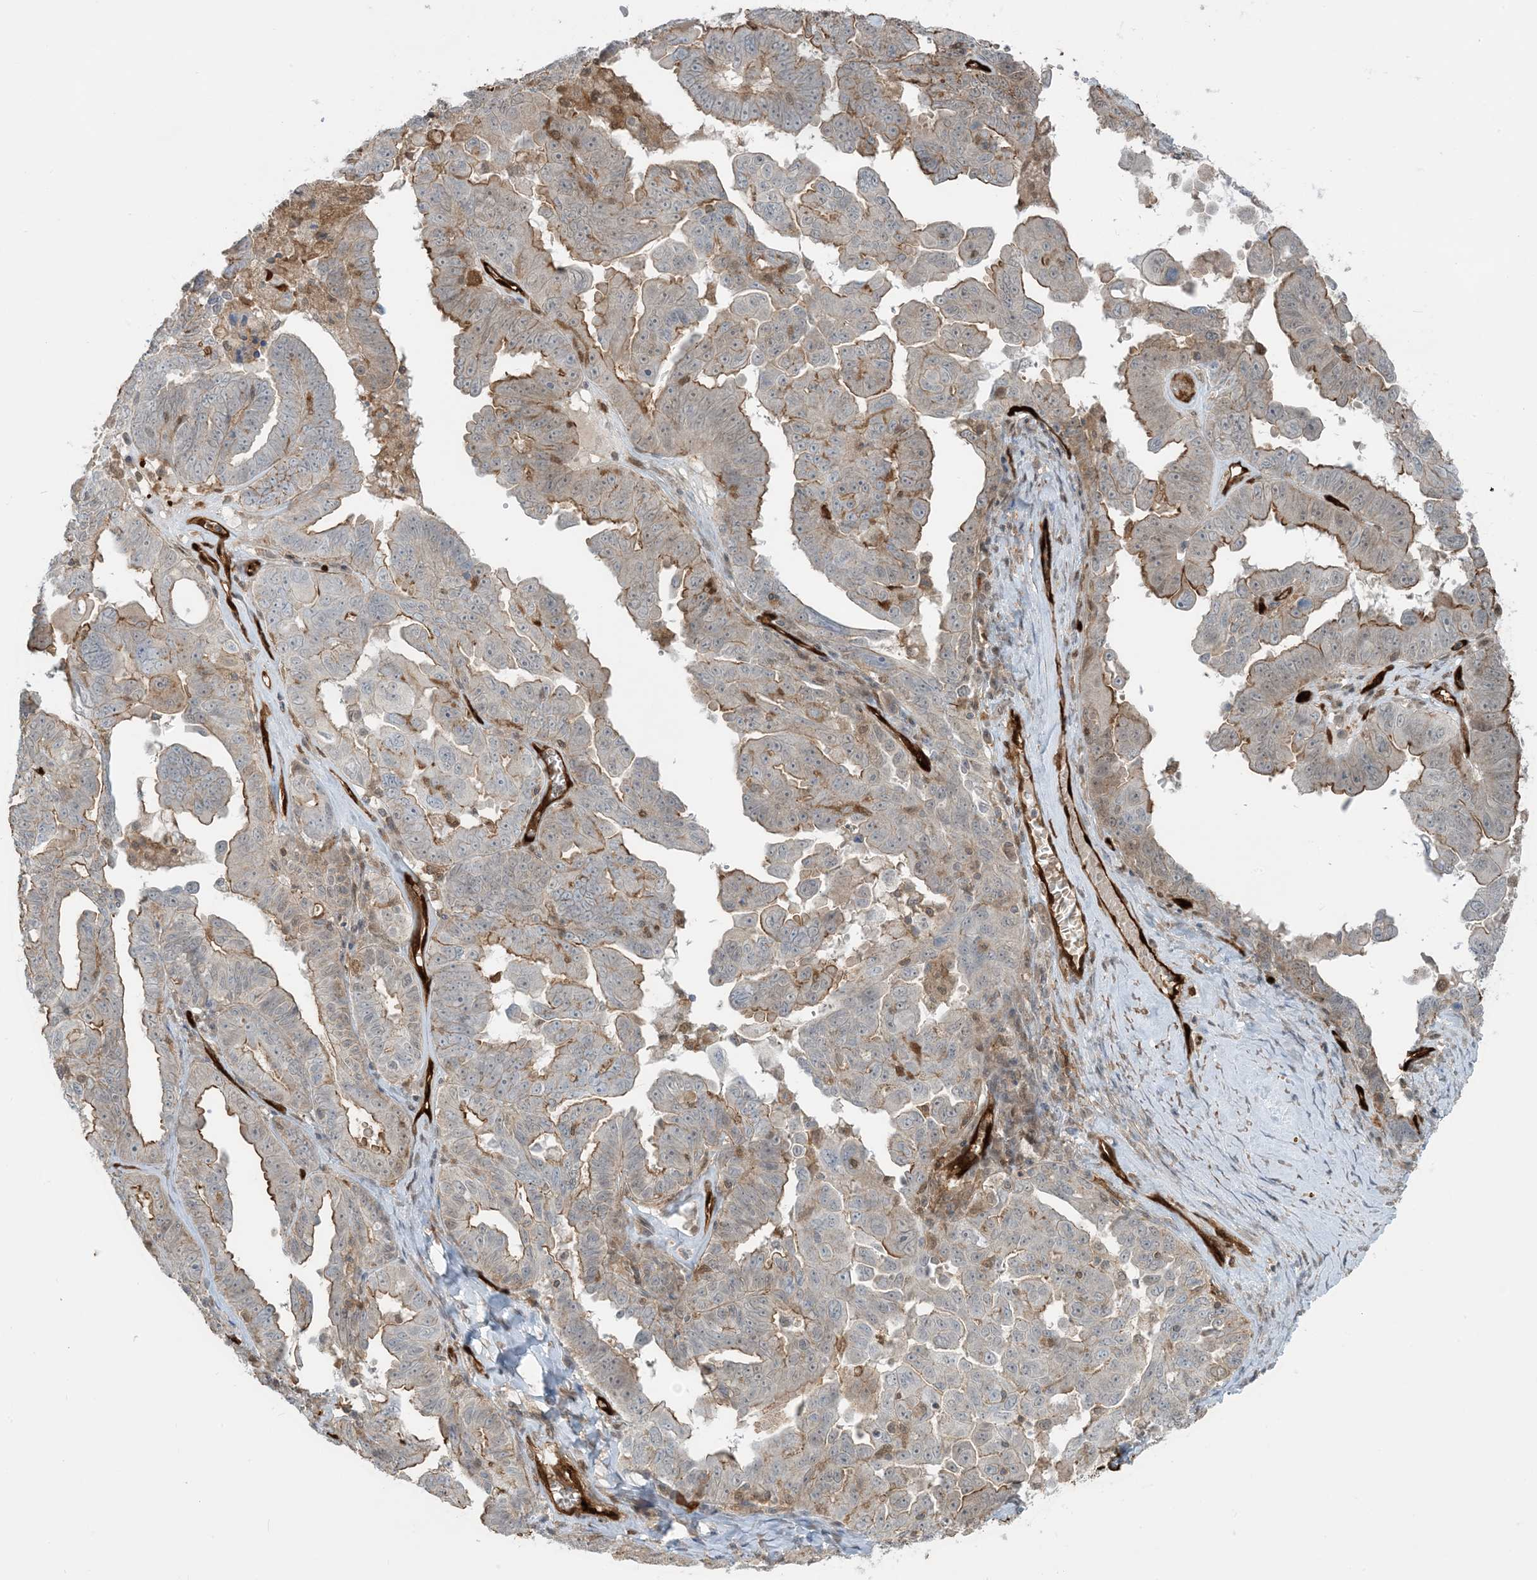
{"staining": {"intensity": "moderate", "quantity": "25%-75%", "location": "cytoplasmic/membranous"}, "tissue": "ovarian cancer", "cell_type": "Tumor cells", "image_type": "cancer", "snomed": [{"axis": "morphology", "description": "Carcinoma, endometroid"}, {"axis": "topography", "description": "Ovary"}], "caption": "DAB (3,3'-diaminobenzidine) immunohistochemical staining of human ovarian cancer demonstrates moderate cytoplasmic/membranous protein positivity in about 25%-75% of tumor cells.", "gene": "PPM1F", "patient": {"sex": "female", "age": 62}}